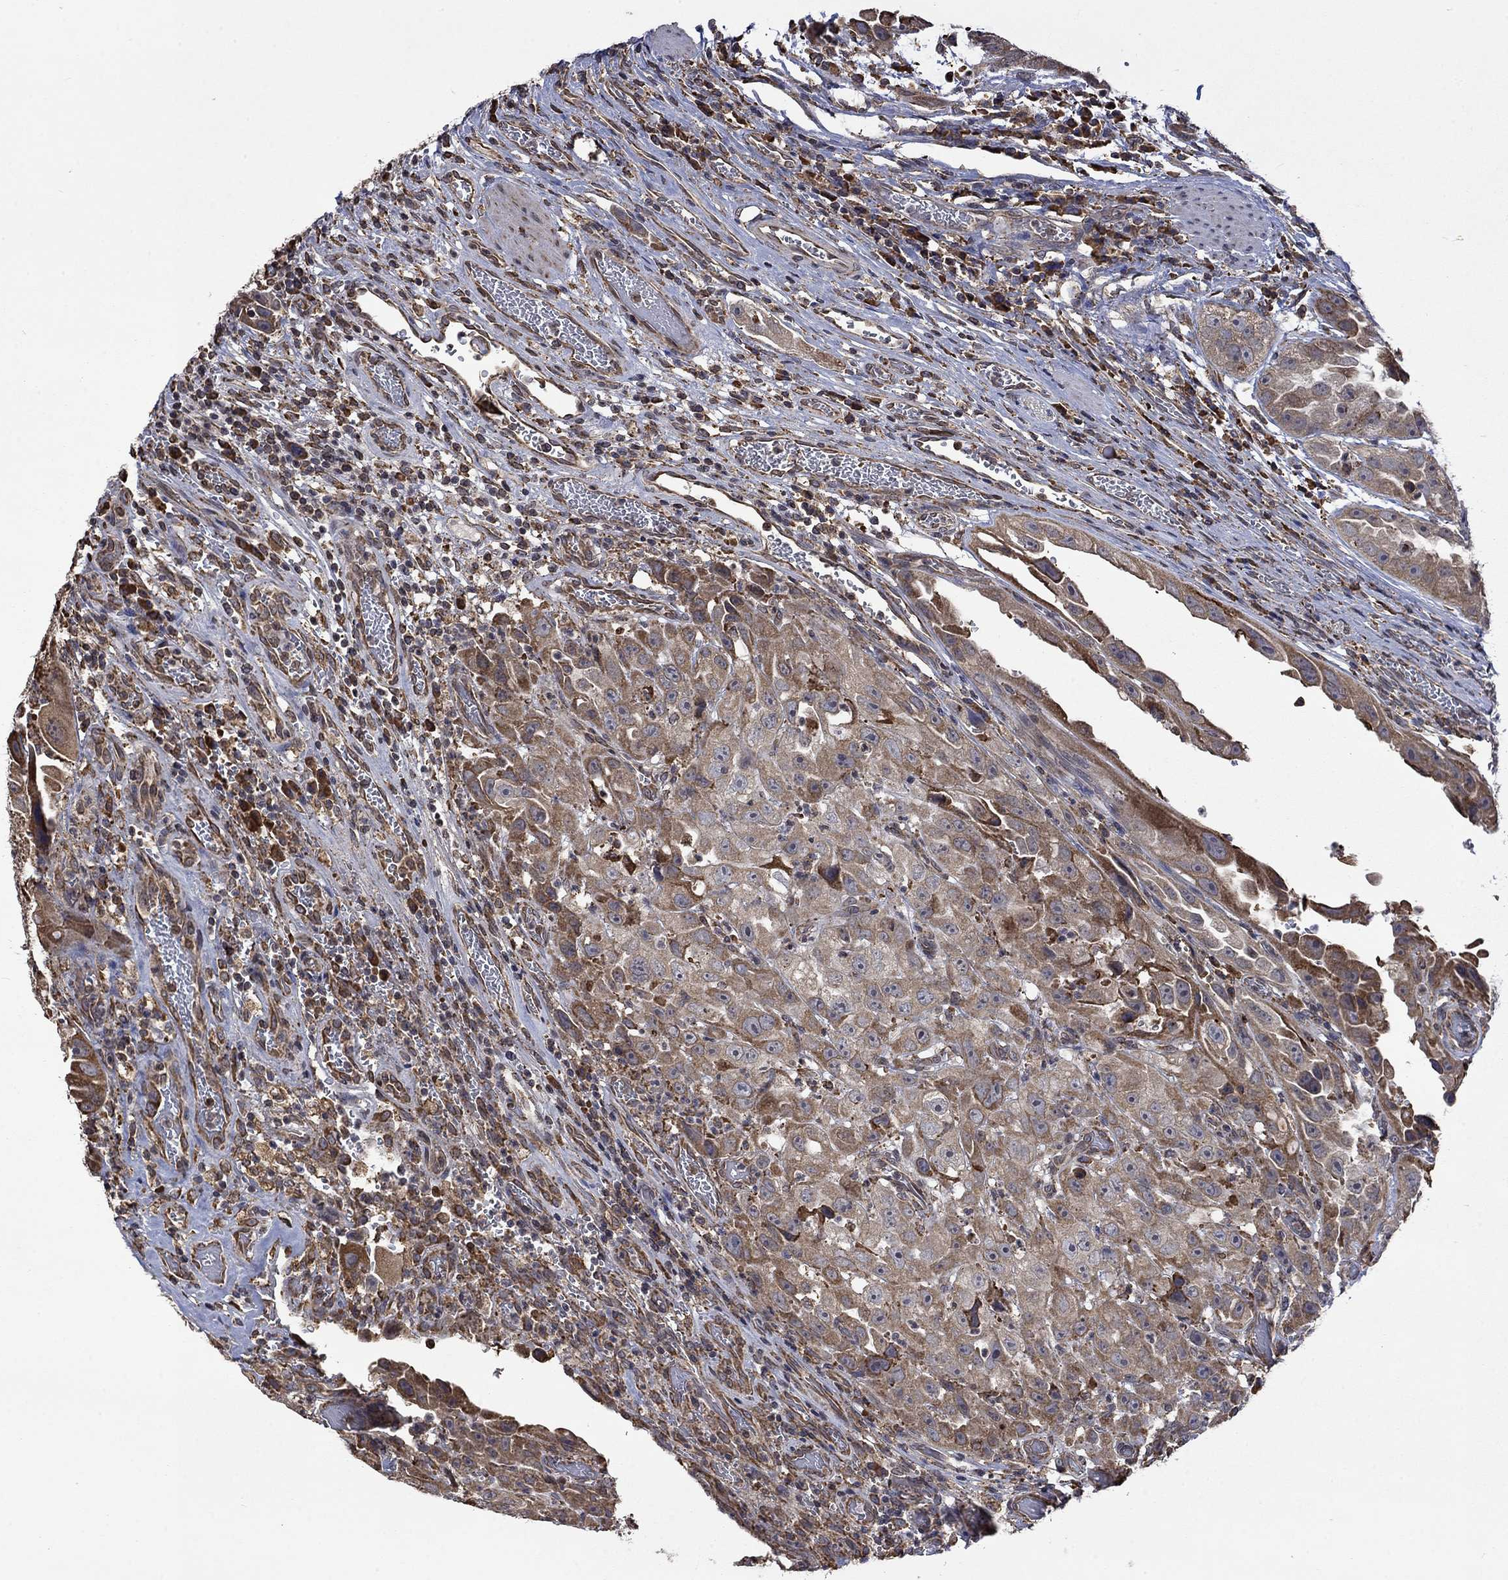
{"staining": {"intensity": "weak", "quantity": "25%-75%", "location": "cytoplasmic/membranous"}, "tissue": "urothelial cancer", "cell_type": "Tumor cells", "image_type": "cancer", "snomed": [{"axis": "morphology", "description": "Urothelial carcinoma, High grade"}, {"axis": "topography", "description": "Urinary bladder"}], "caption": "IHC (DAB (3,3'-diaminobenzidine)) staining of urothelial cancer demonstrates weak cytoplasmic/membranous protein staining in approximately 25%-75% of tumor cells.", "gene": "ESRRA", "patient": {"sex": "female", "age": 41}}